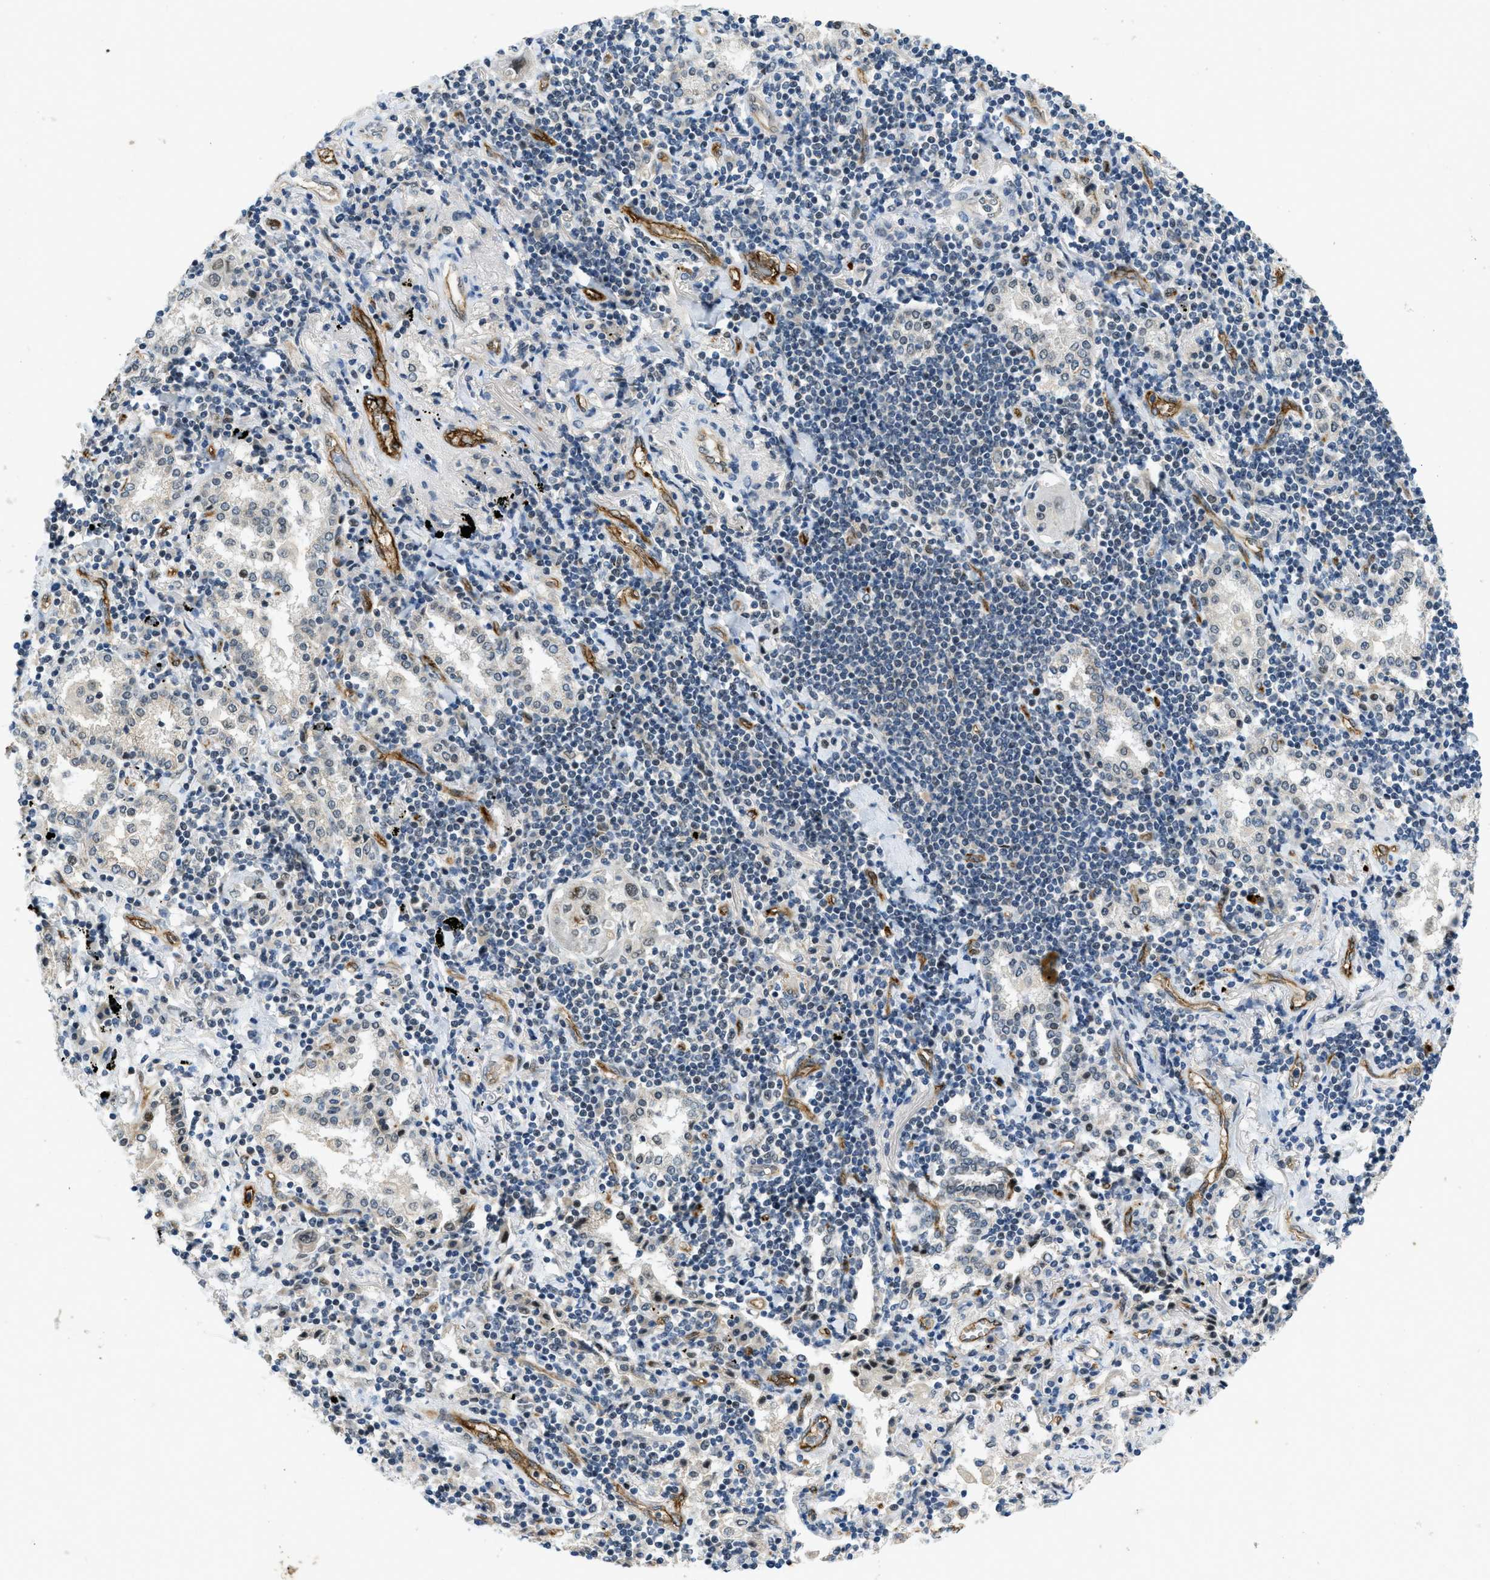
{"staining": {"intensity": "negative", "quantity": "none", "location": "none"}, "tissue": "lung cancer", "cell_type": "Tumor cells", "image_type": "cancer", "snomed": [{"axis": "morphology", "description": "Adenocarcinoma, NOS"}, {"axis": "topography", "description": "Lung"}], "caption": "This photomicrograph is of lung adenocarcinoma stained with immunohistochemistry (IHC) to label a protein in brown with the nuclei are counter-stained blue. There is no staining in tumor cells. The staining is performed using DAB (3,3'-diaminobenzidine) brown chromogen with nuclei counter-stained in using hematoxylin.", "gene": "SLCO2A1", "patient": {"sex": "female", "age": 65}}